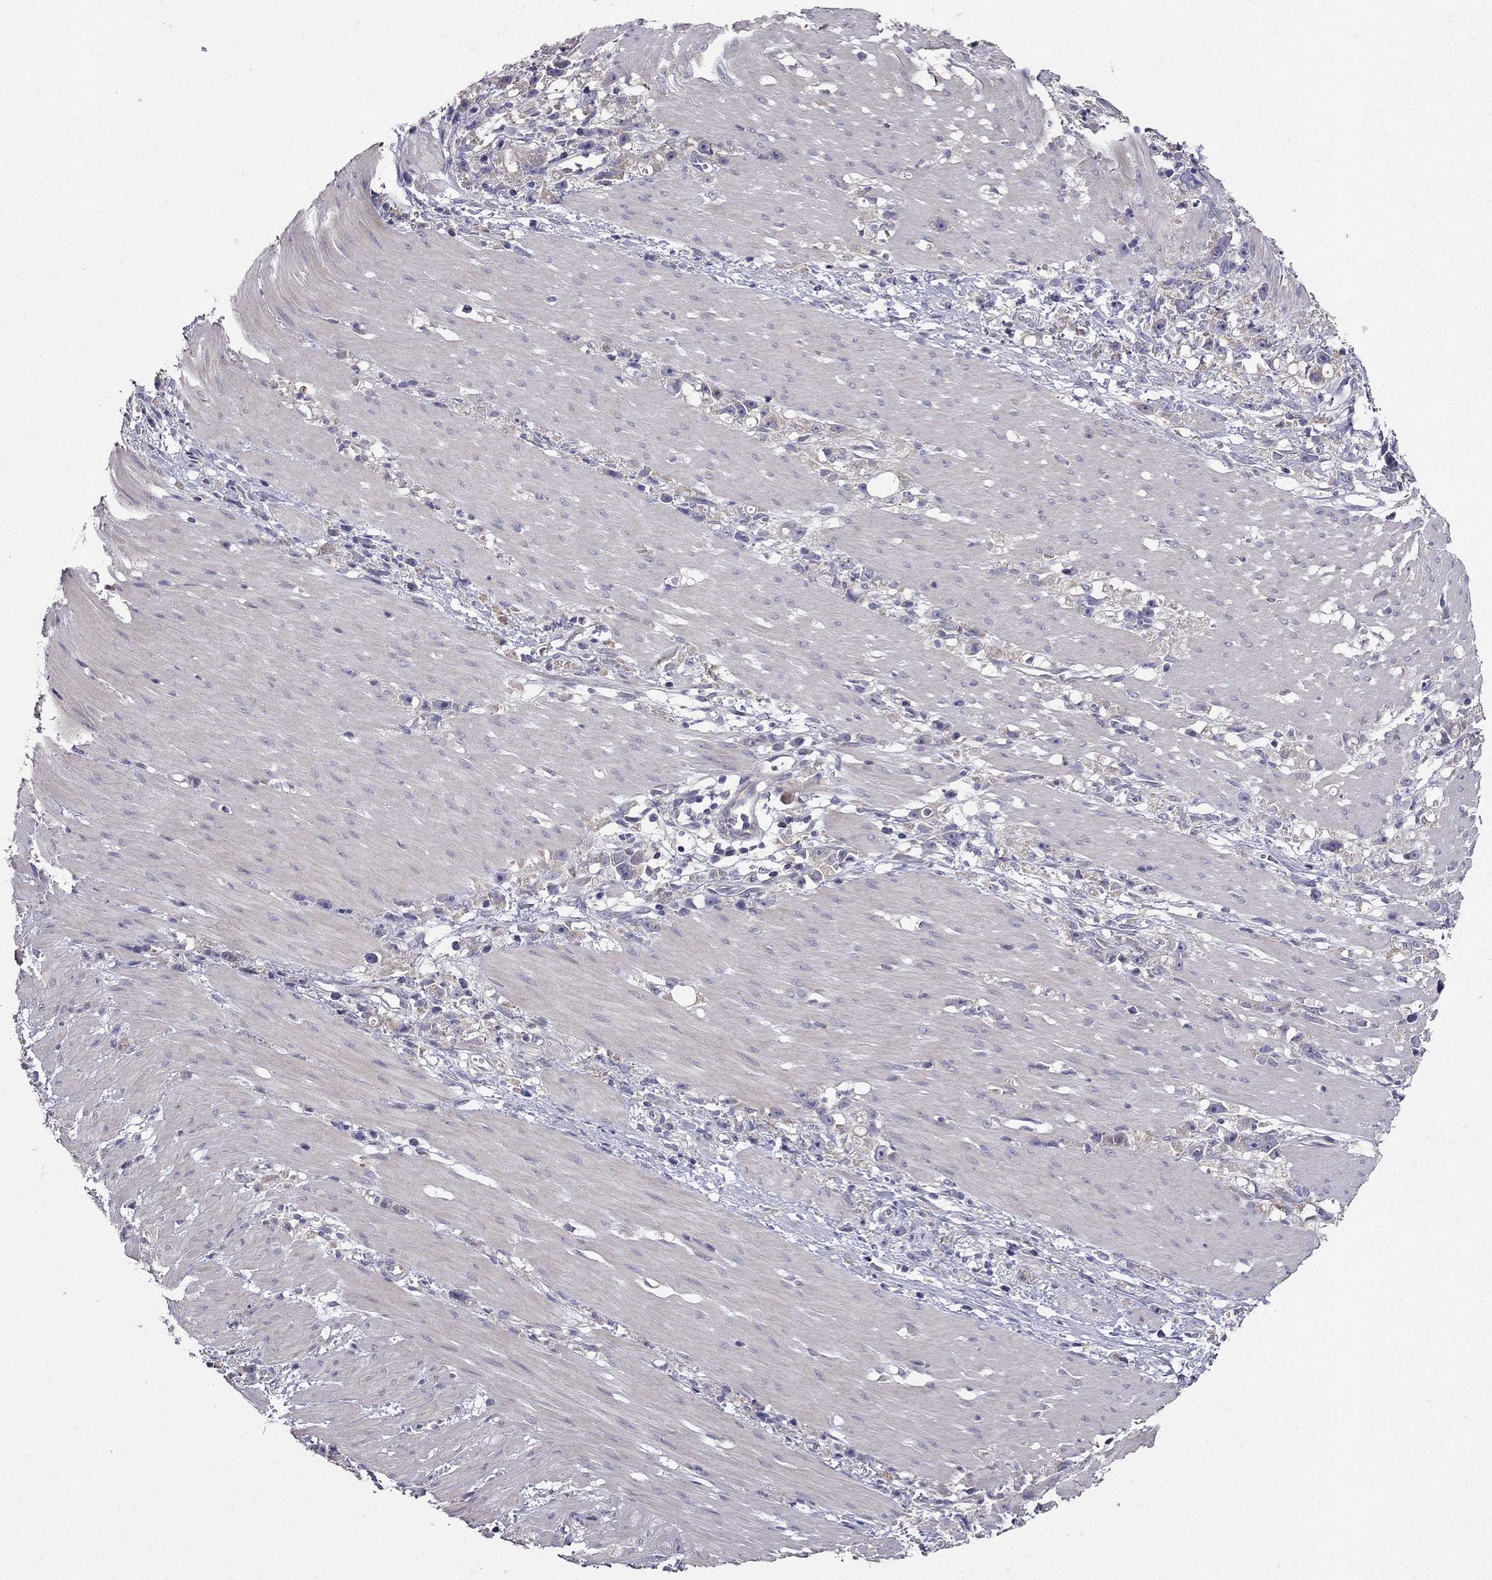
{"staining": {"intensity": "negative", "quantity": "none", "location": "none"}, "tissue": "stomach cancer", "cell_type": "Tumor cells", "image_type": "cancer", "snomed": [{"axis": "morphology", "description": "Adenocarcinoma, NOS"}, {"axis": "topography", "description": "Stomach"}], "caption": "IHC image of human stomach adenocarcinoma stained for a protein (brown), which exhibits no expression in tumor cells.", "gene": "AS3MT", "patient": {"sex": "female", "age": 59}}